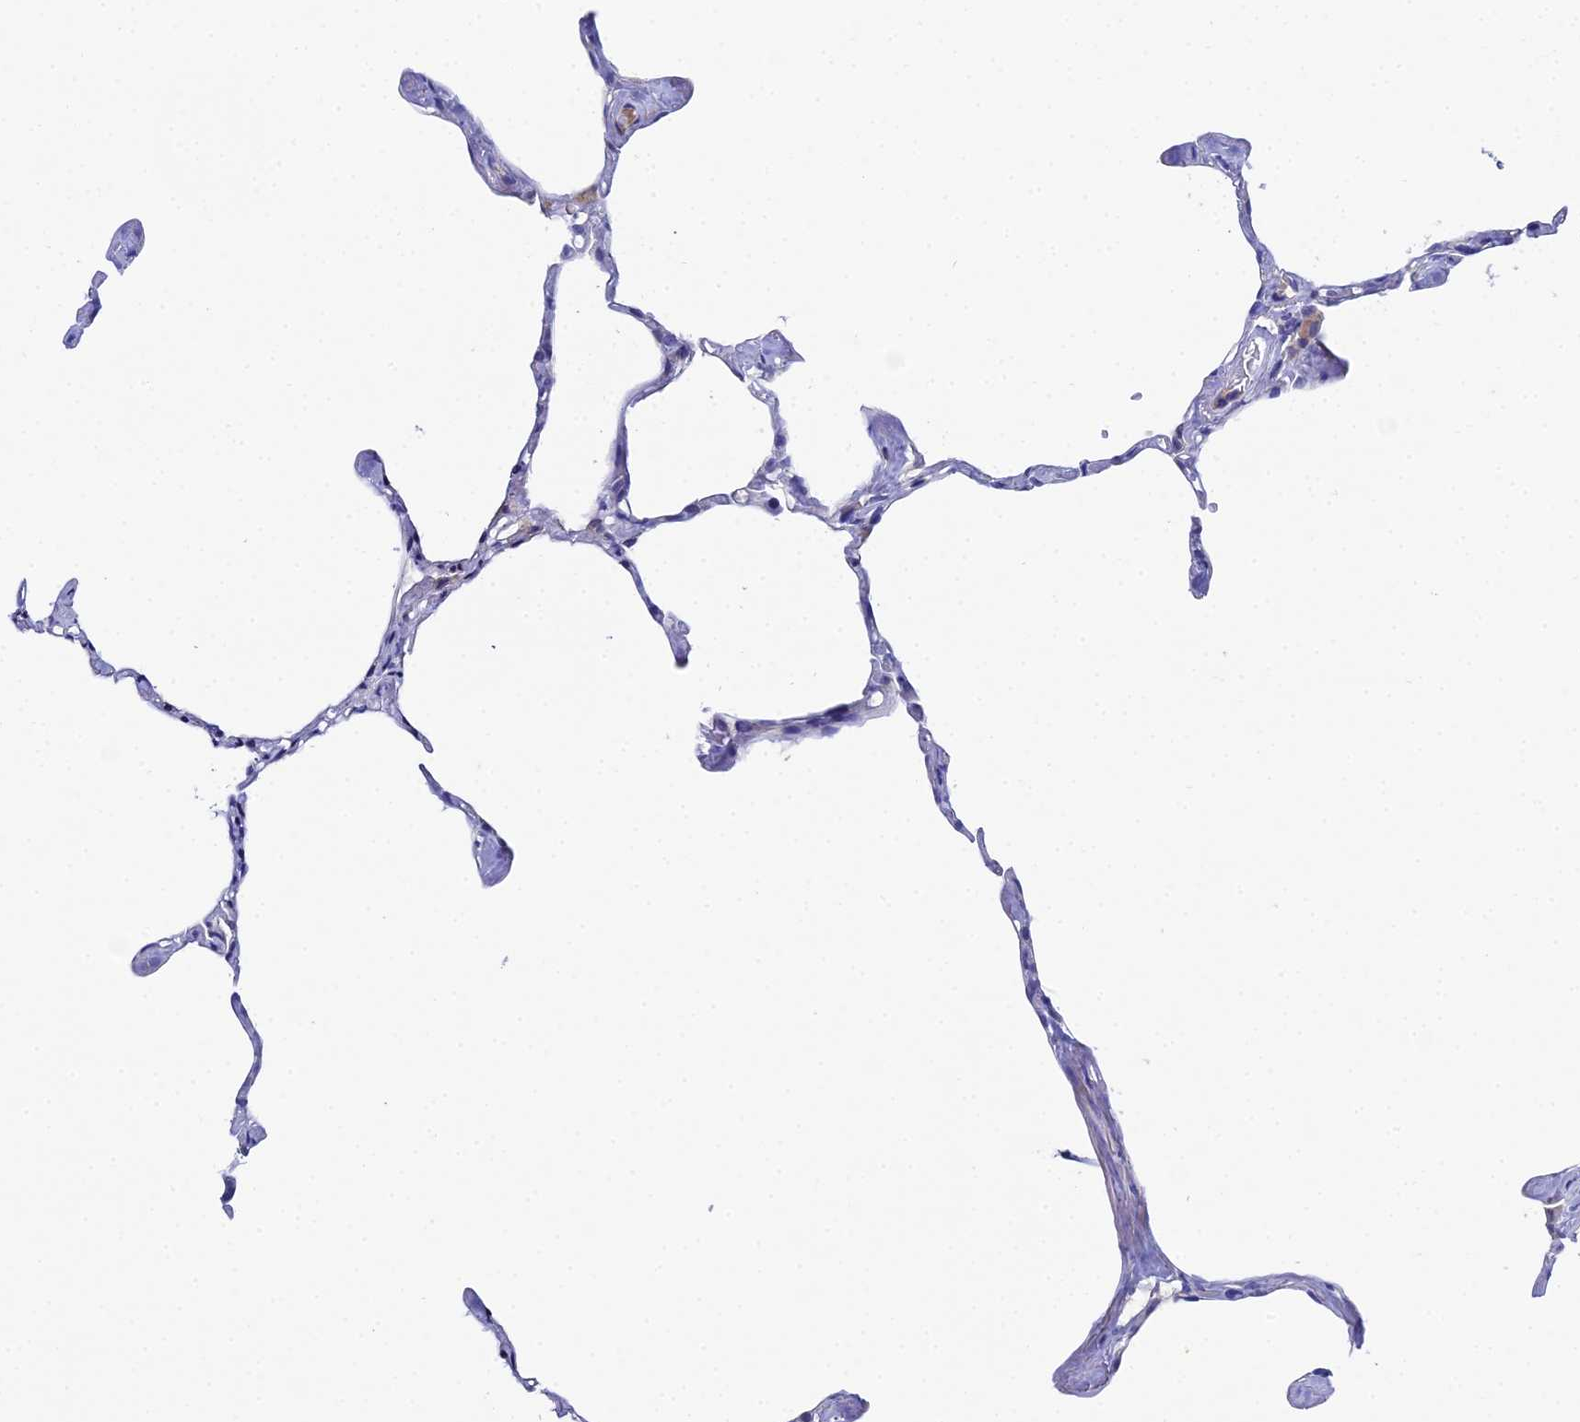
{"staining": {"intensity": "negative", "quantity": "none", "location": "none"}, "tissue": "lung", "cell_type": "Alveolar cells", "image_type": "normal", "snomed": [{"axis": "morphology", "description": "Normal tissue, NOS"}, {"axis": "topography", "description": "Lung"}], "caption": "Histopathology image shows no protein positivity in alveolar cells of unremarkable lung.", "gene": "UBE2L3", "patient": {"sex": "male", "age": 65}}